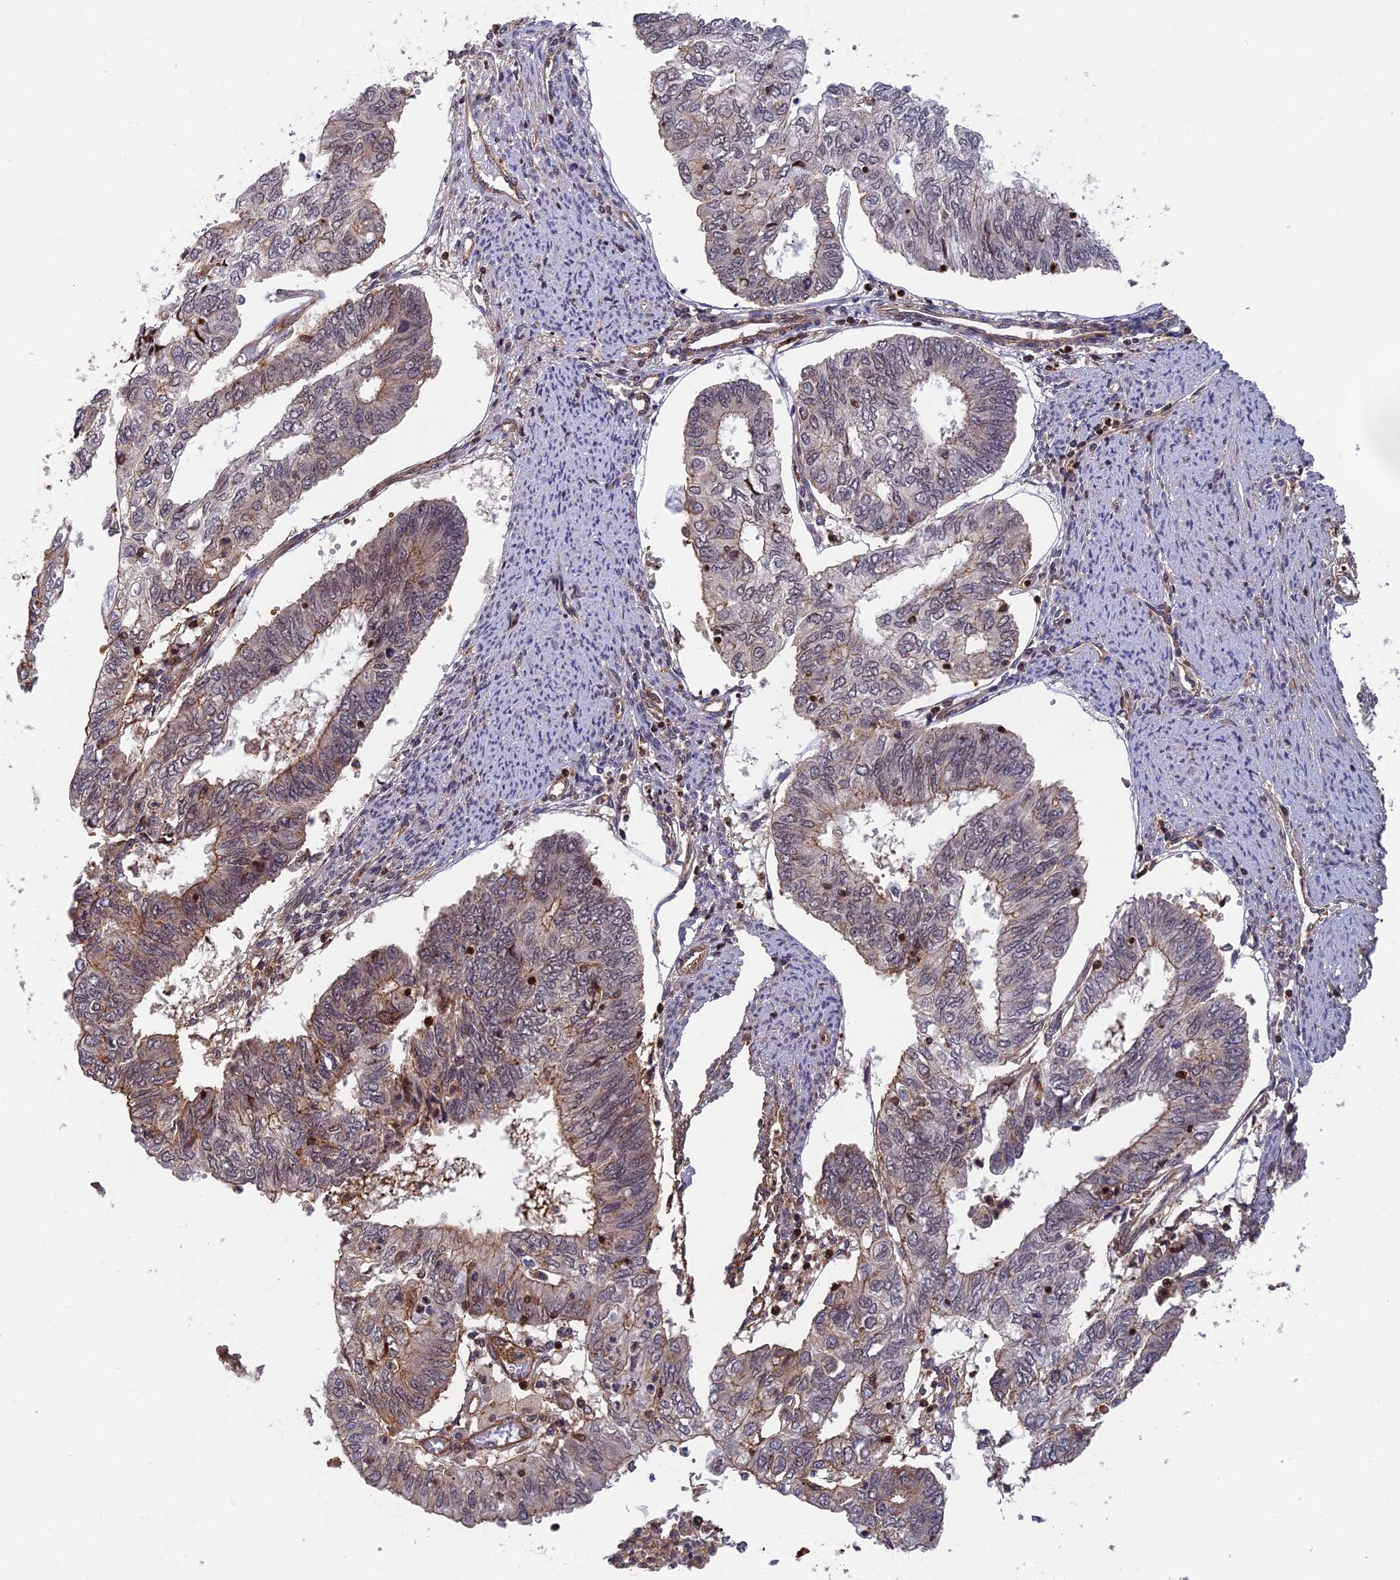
{"staining": {"intensity": "moderate", "quantity": "25%-75%", "location": "cytoplasmic/membranous"}, "tissue": "endometrial cancer", "cell_type": "Tumor cells", "image_type": "cancer", "snomed": [{"axis": "morphology", "description": "Adenocarcinoma, NOS"}, {"axis": "topography", "description": "Endometrium"}], "caption": "High-power microscopy captured an IHC histopathology image of adenocarcinoma (endometrial), revealing moderate cytoplasmic/membranous expression in about 25%-75% of tumor cells.", "gene": "OSBPL1A", "patient": {"sex": "female", "age": 68}}